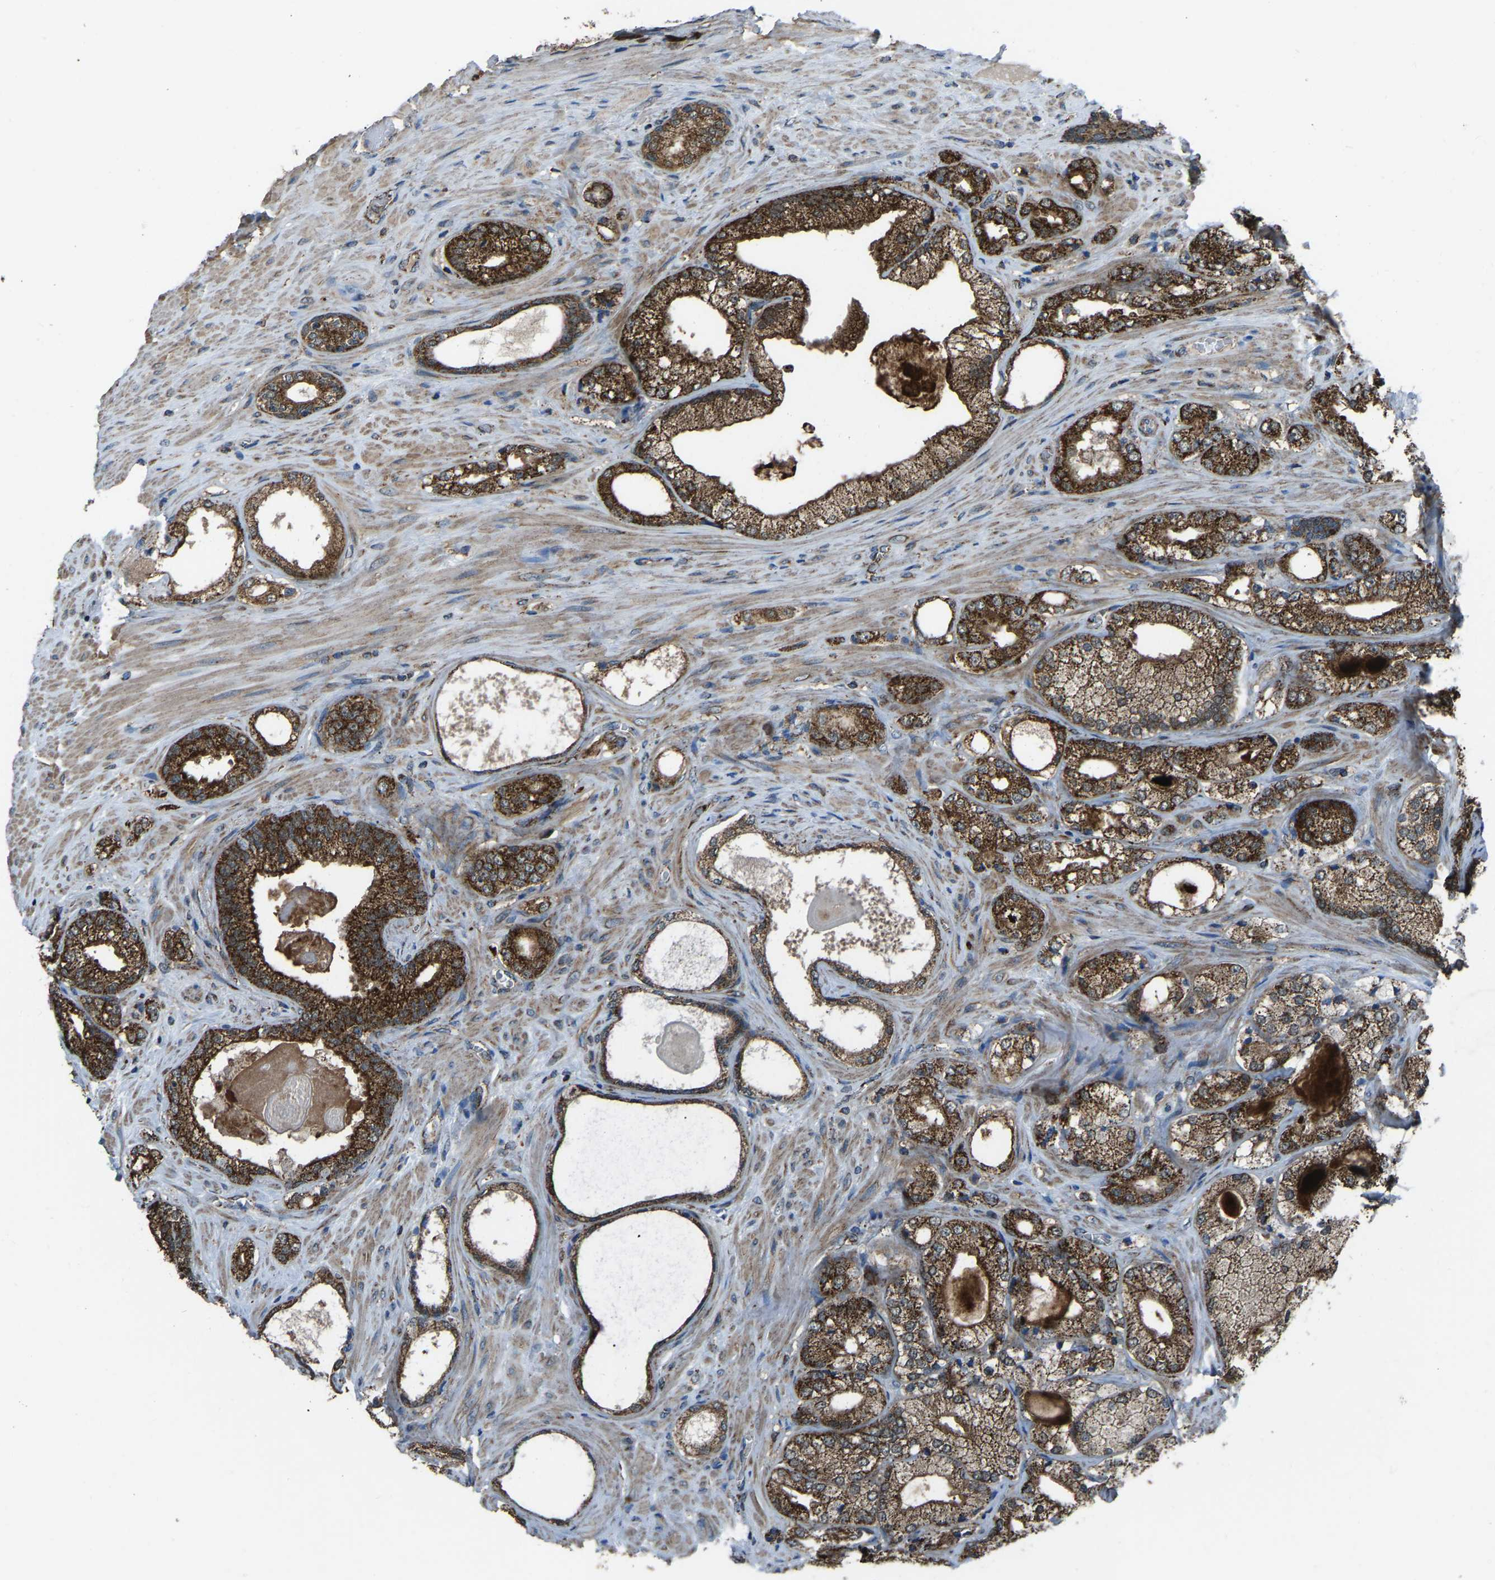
{"staining": {"intensity": "moderate", "quantity": ">75%", "location": "cytoplasmic/membranous"}, "tissue": "prostate cancer", "cell_type": "Tumor cells", "image_type": "cancer", "snomed": [{"axis": "morphology", "description": "Adenocarcinoma, Low grade"}, {"axis": "topography", "description": "Prostate"}], "caption": "This is a micrograph of immunohistochemistry (IHC) staining of prostate cancer (adenocarcinoma (low-grade)), which shows moderate expression in the cytoplasmic/membranous of tumor cells.", "gene": "AKR1A1", "patient": {"sex": "male", "age": 65}}